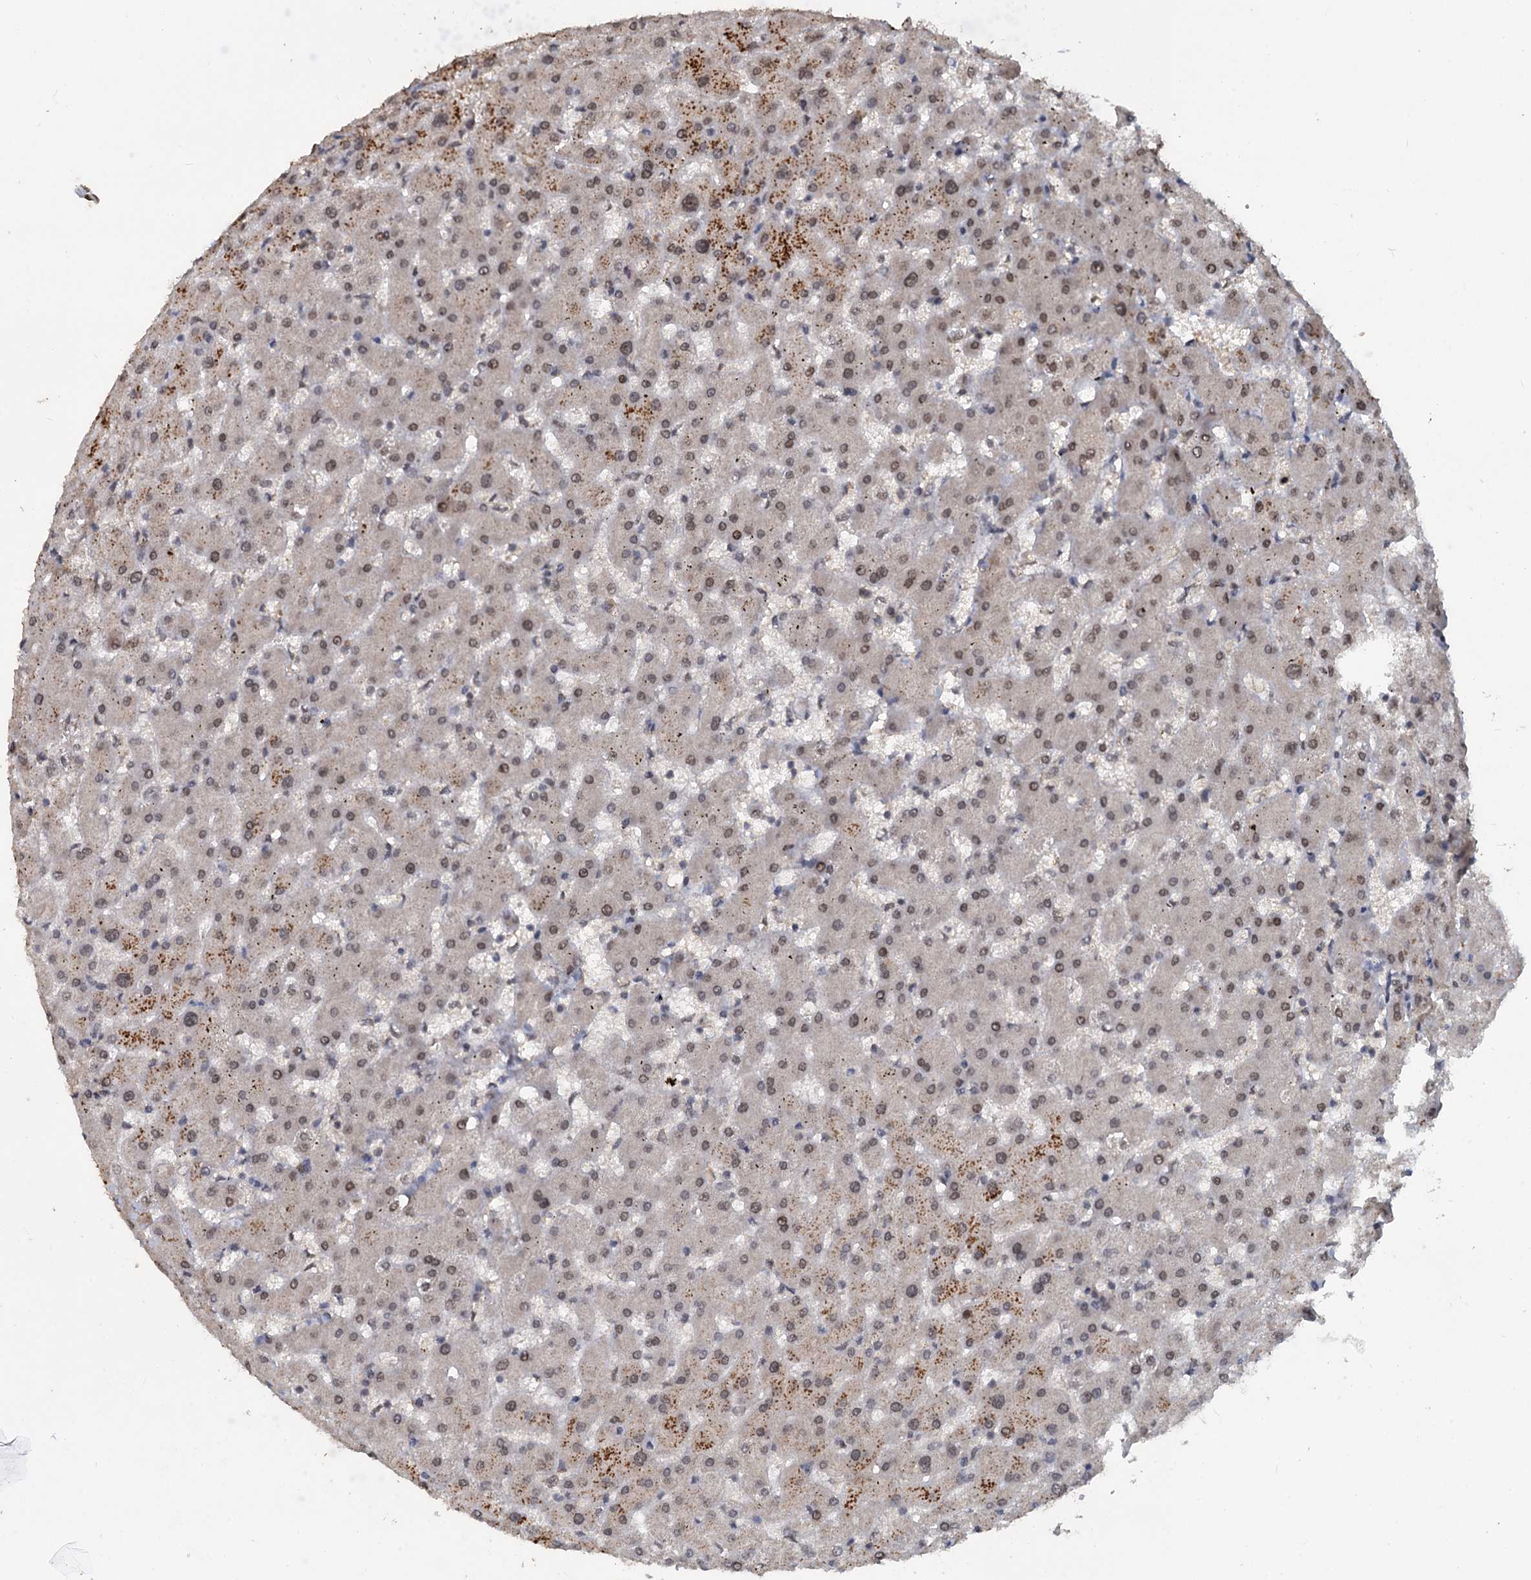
{"staining": {"intensity": "moderate", "quantity": ">75%", "location": "nuclear"}, "tissue": "liver", "cell_type": "Cholangiocytes", "image_type": "normal", "snomed": [{"axis": "morphology", "description": "Normal tissue, NOS"}, {"axis": "topography", "description": "Liver"}], "caption": "Protein staining exhibits moderate nuclear expression in about >75% of cholangiocytes in unremarkable liver.", "gene": "FAM216B", "patient": {"sex": "female", "age": 63}}